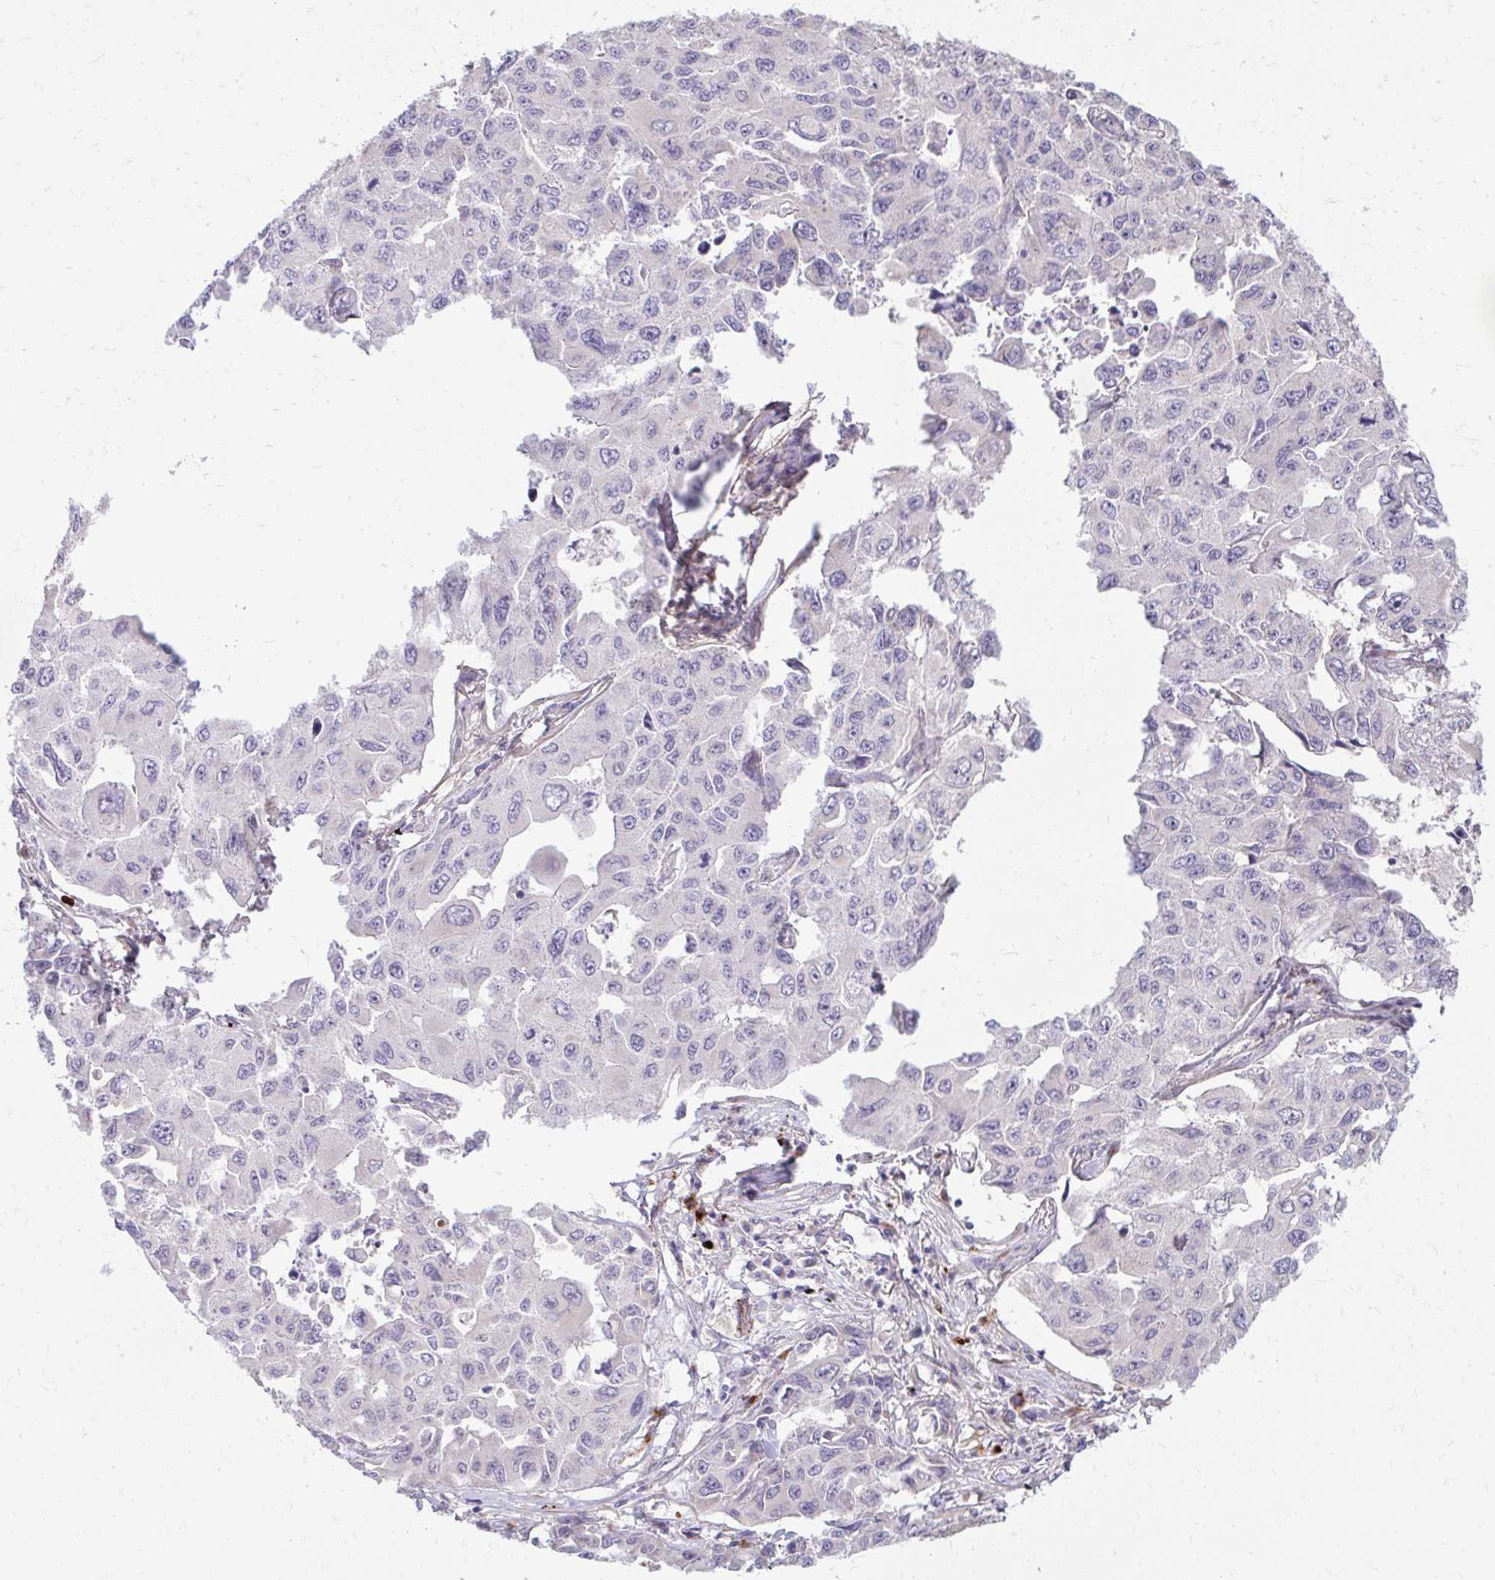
{"staining": {"intensity": "negative", "quantity": "none", "location": "none"}, "tissue": "lung cancer", "cell_type": "Tumor cells", "image_type": "cancer", "snomed": [{"axis": "morphology", "description": "Adenocarcinoma, NOS"}, {"axis": "topography", "description": "Lung"}], "caption": "Micrograph shows no protein staining in tumor cells of lung cancer (adenocarcinoma) tissue.", "gene": "RAB6B", "patient": {"sex": "male", "age": 64}}